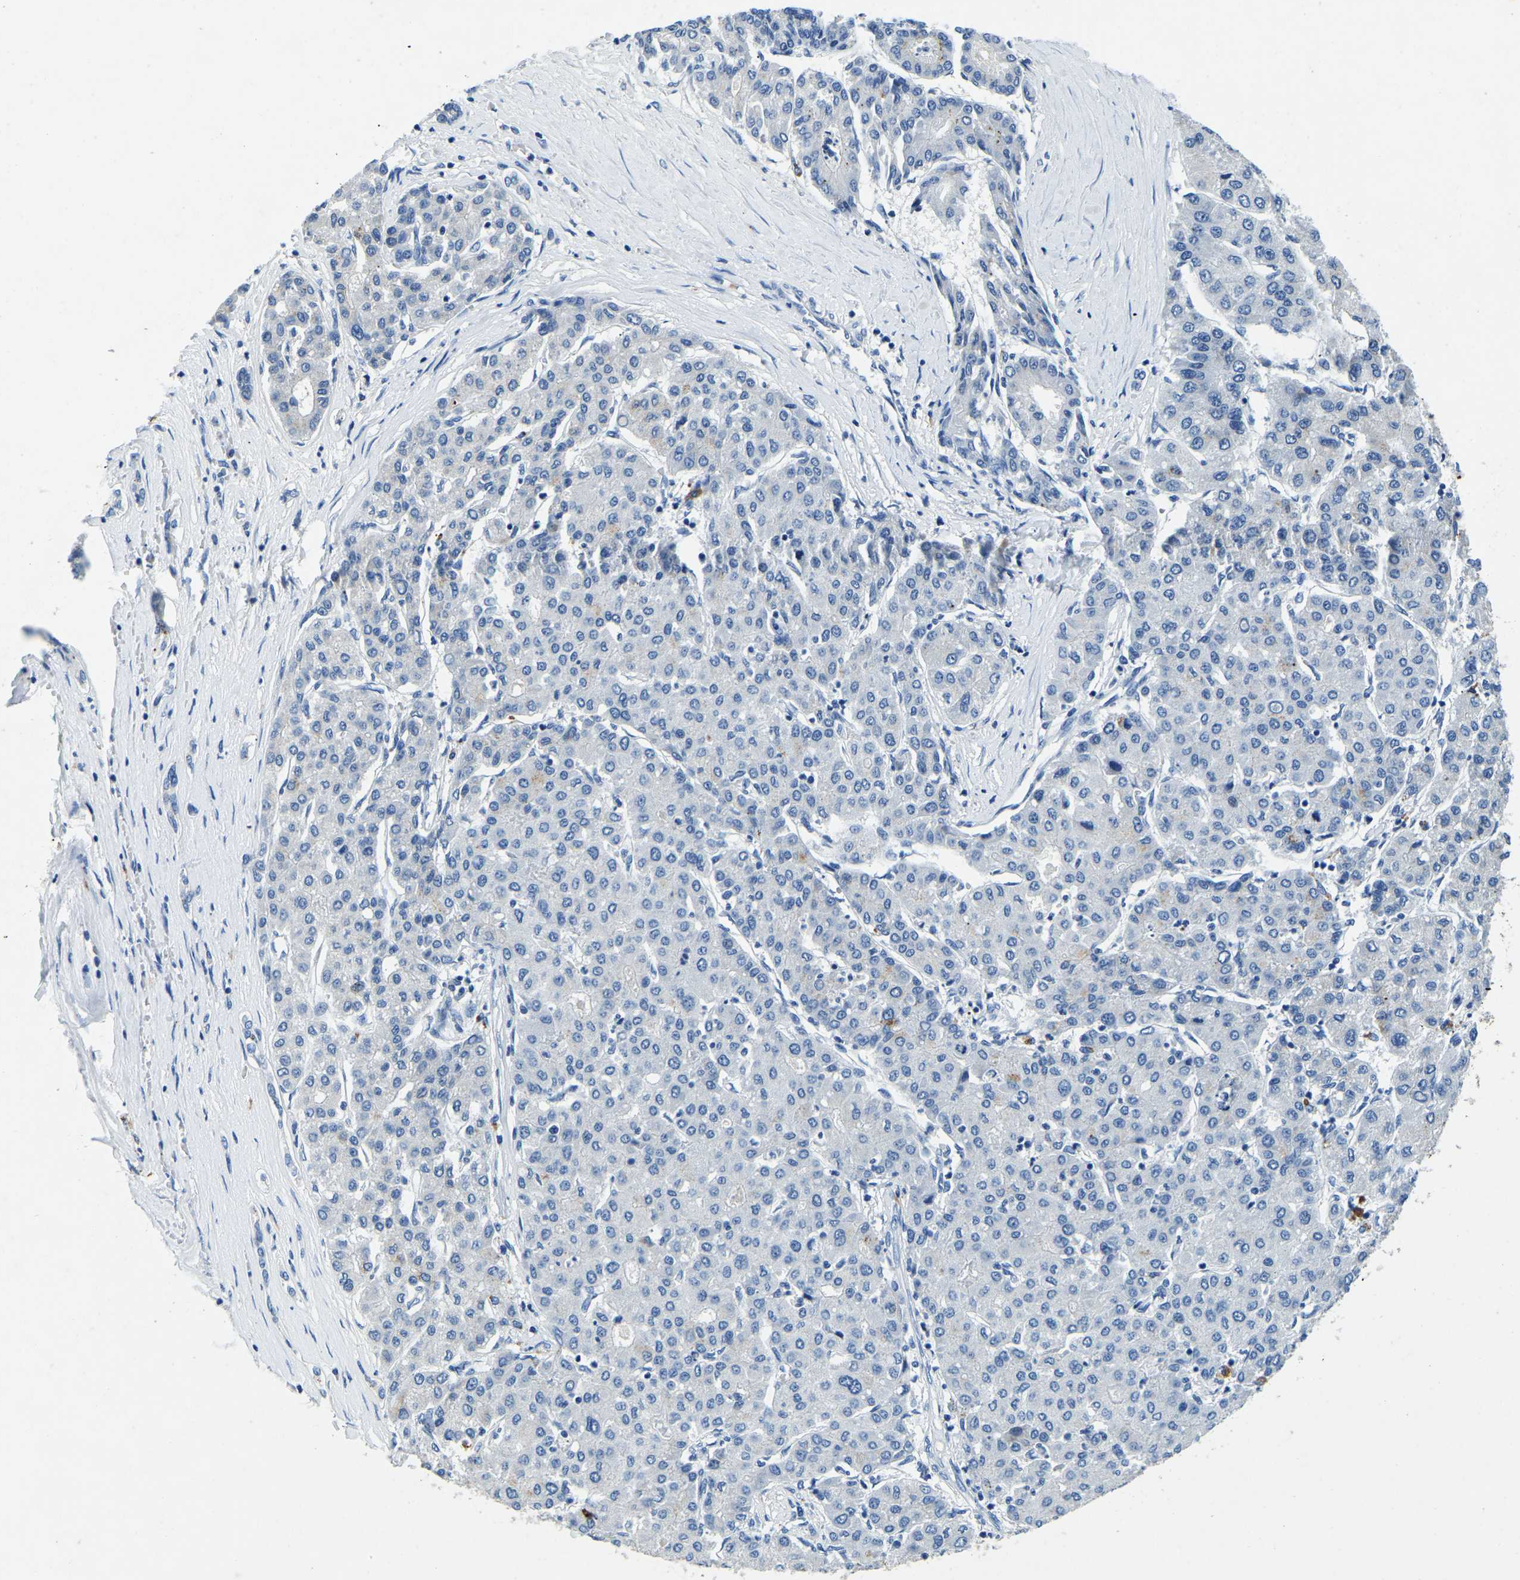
{"staining": {"intensity": "negative", "quantity": "none", "location": "none"}, "tissue": "liver cancer", "cell_type": "Tumor cells", "image_type": "cancer", "snomed": [{"axis": "morphology", "description": "Carcinoma, Hepatocellular, NOS"}, {"axis": "topography", "description": "Liver"}], "caption": "A high-resolution histopathology image shows immunohistochemistry (IHC) staining of liver cancer (hepatocellular carcinoma), which exhibits no significant expression in tumor cells.", "gene": "UBN2", "patient": {"sex": "male", "age": 65}}